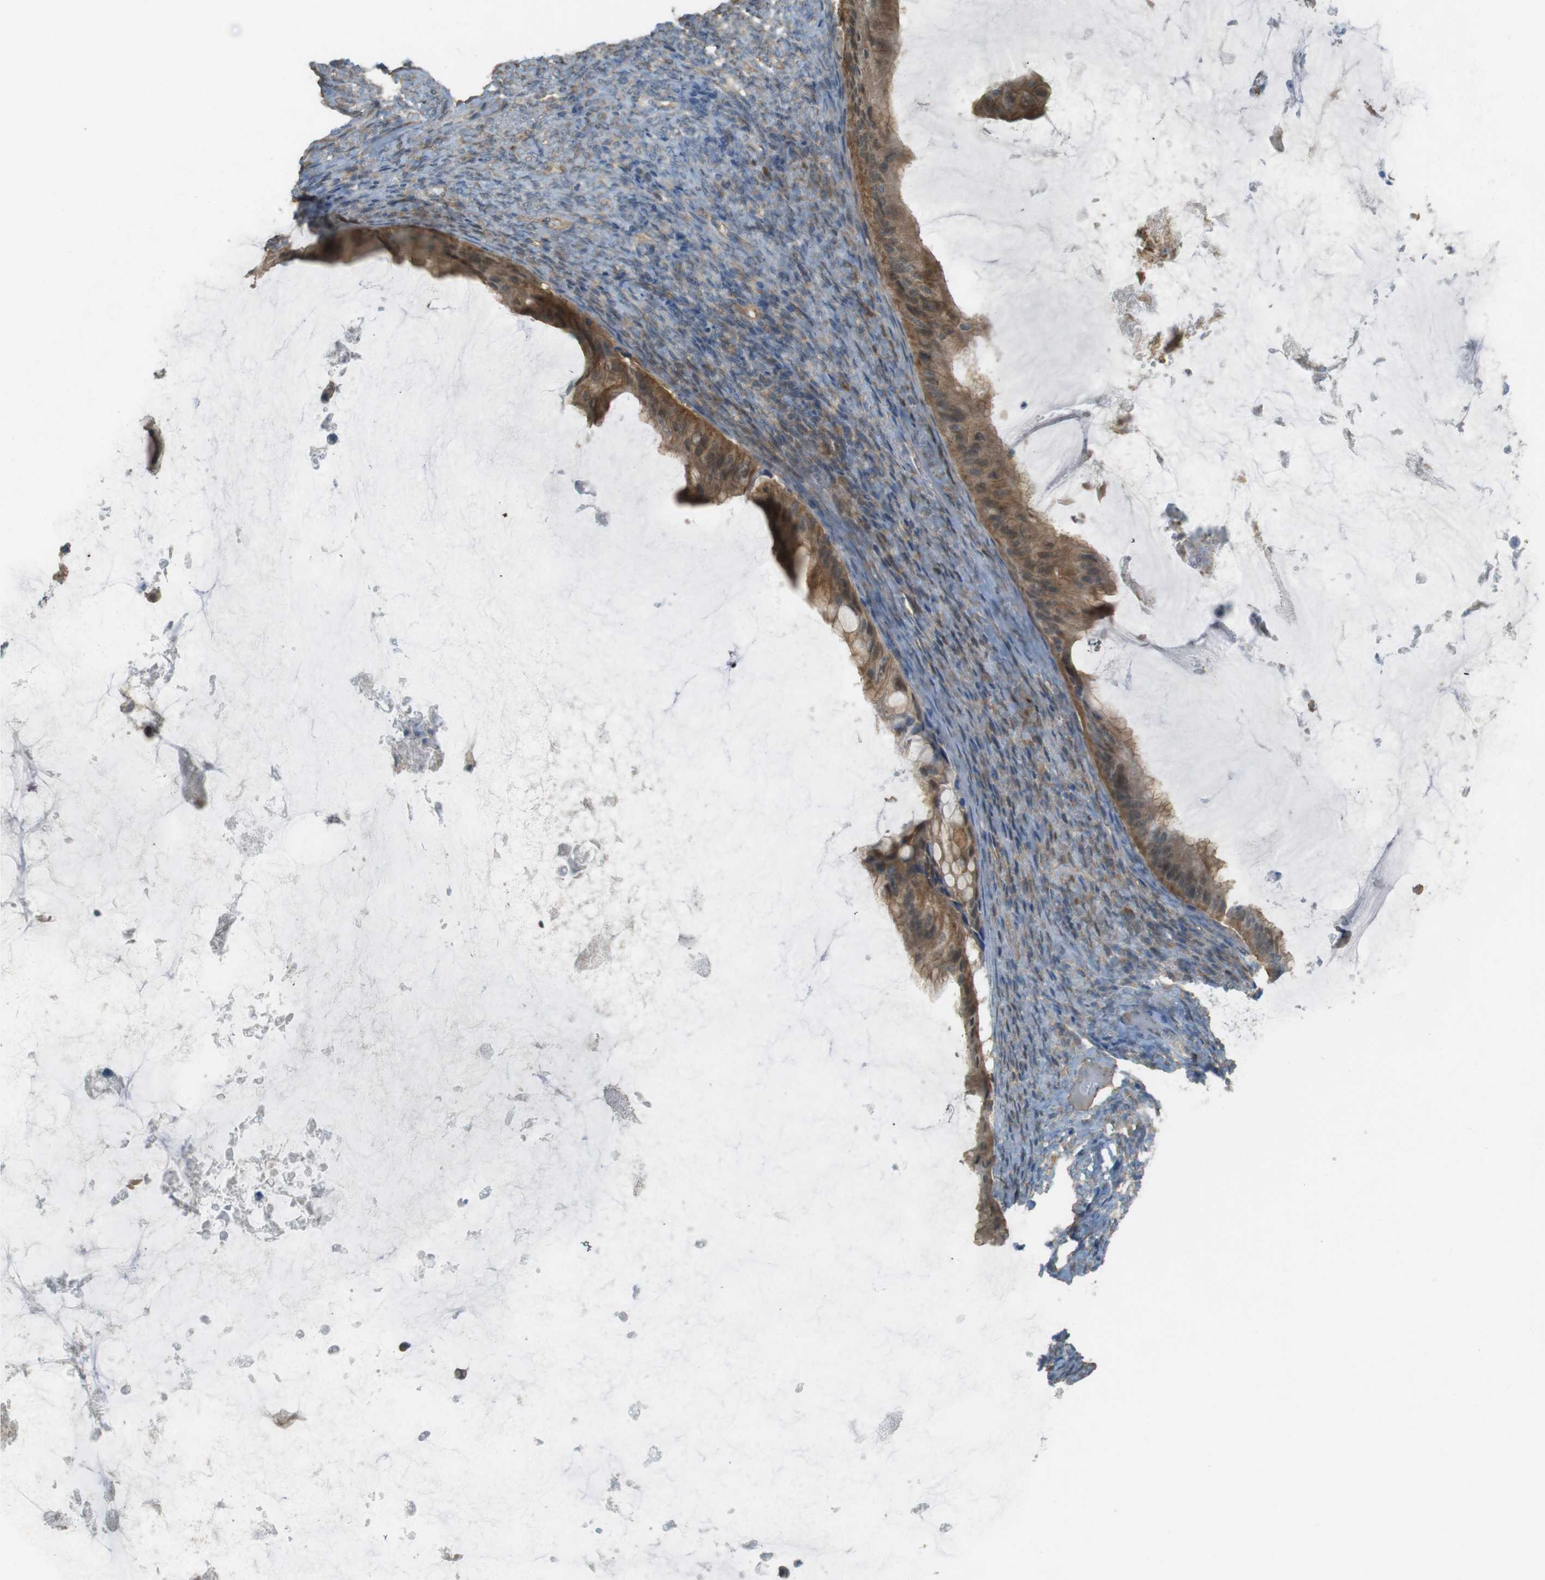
{"staining": {"intensity": "moderate", "quantity": ">75%", "location": "cytoplasmic/membranous"}, "tissue": "ovarian cancer", "cell_type": "Tumor cells", "image_type": "cancer", "snomed": [{"axis": "morphology", "description": "Cystadenocarcinoma, mucinous, NOS"}, {"axis": "topography", "description": "Ovary"}], "caption": "High-power microscopy captured an immunohistochemistry histopathology image of ovarian cancer, revealing moderate cytoplasmic/membranous positivity in about >75% of tumor cells. The protein is stained brown, and the nuclei are stained in blue (DAB (3,3'-diaminobenzidine) IHC with brightfield microscopy, high magnification).", "gene": "ZDHHC20", "patient": {"sex": "female", "age": 61}}